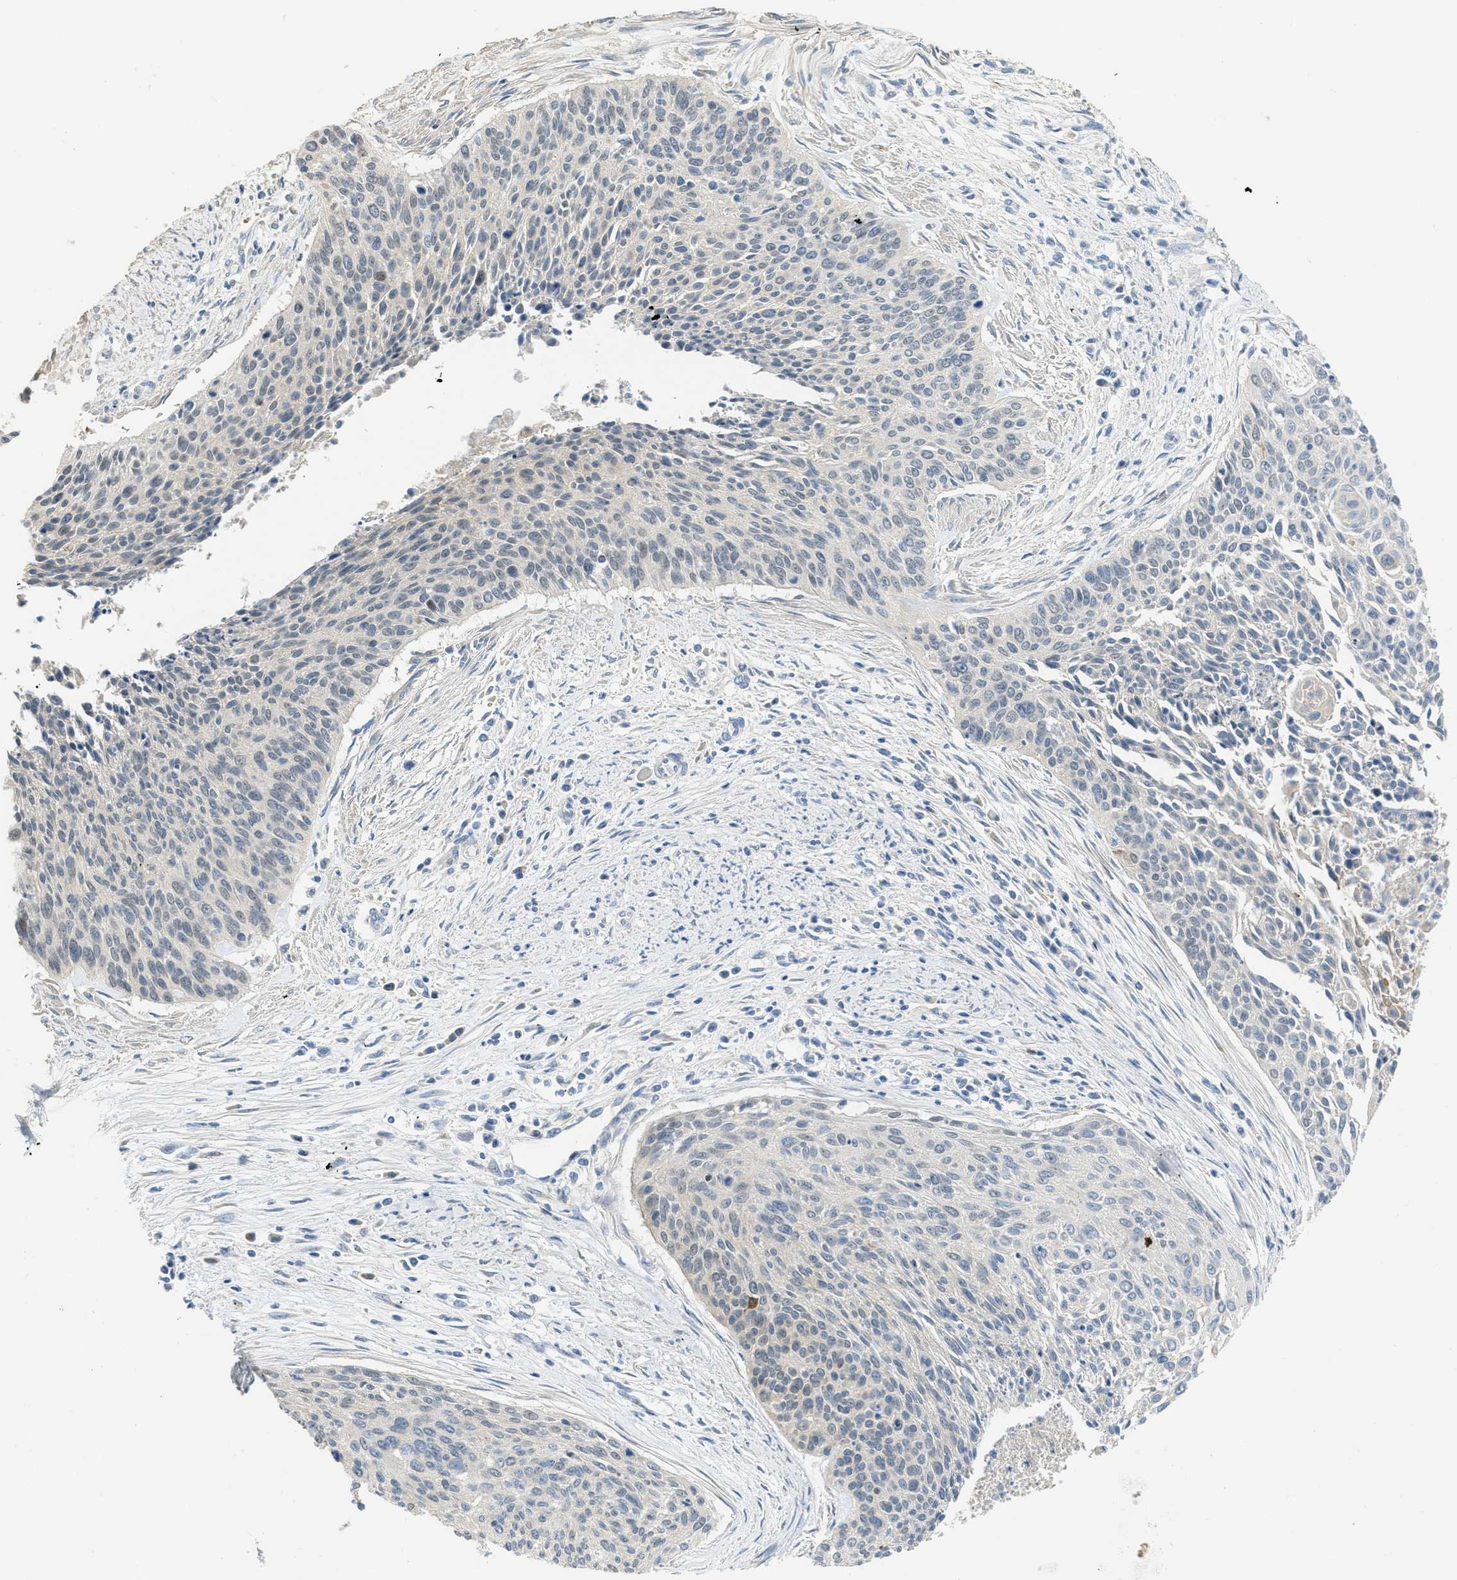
{"staining": {"intensity": "weak", "quantity": "<25%", "location": "cytoplasmic/membranous"}, "tissue": "cervical cancer", "cell_type": "Tumor cells", "image_type": "cancer", "snomed": [{"axis": "morphology", "description": "Squamous cell carcinoma, NOS"}, {"axis": "topography", "description": "Cervix"}], "caption": "Immunohistochemical staining of cervical squamous cell carcinoma exhibits no significant staining in tumor cells. (IHC, brightfield microscopy, high magnification).", "gene": "SFXN2", "patient": {"sex": "female", "age": 55}}